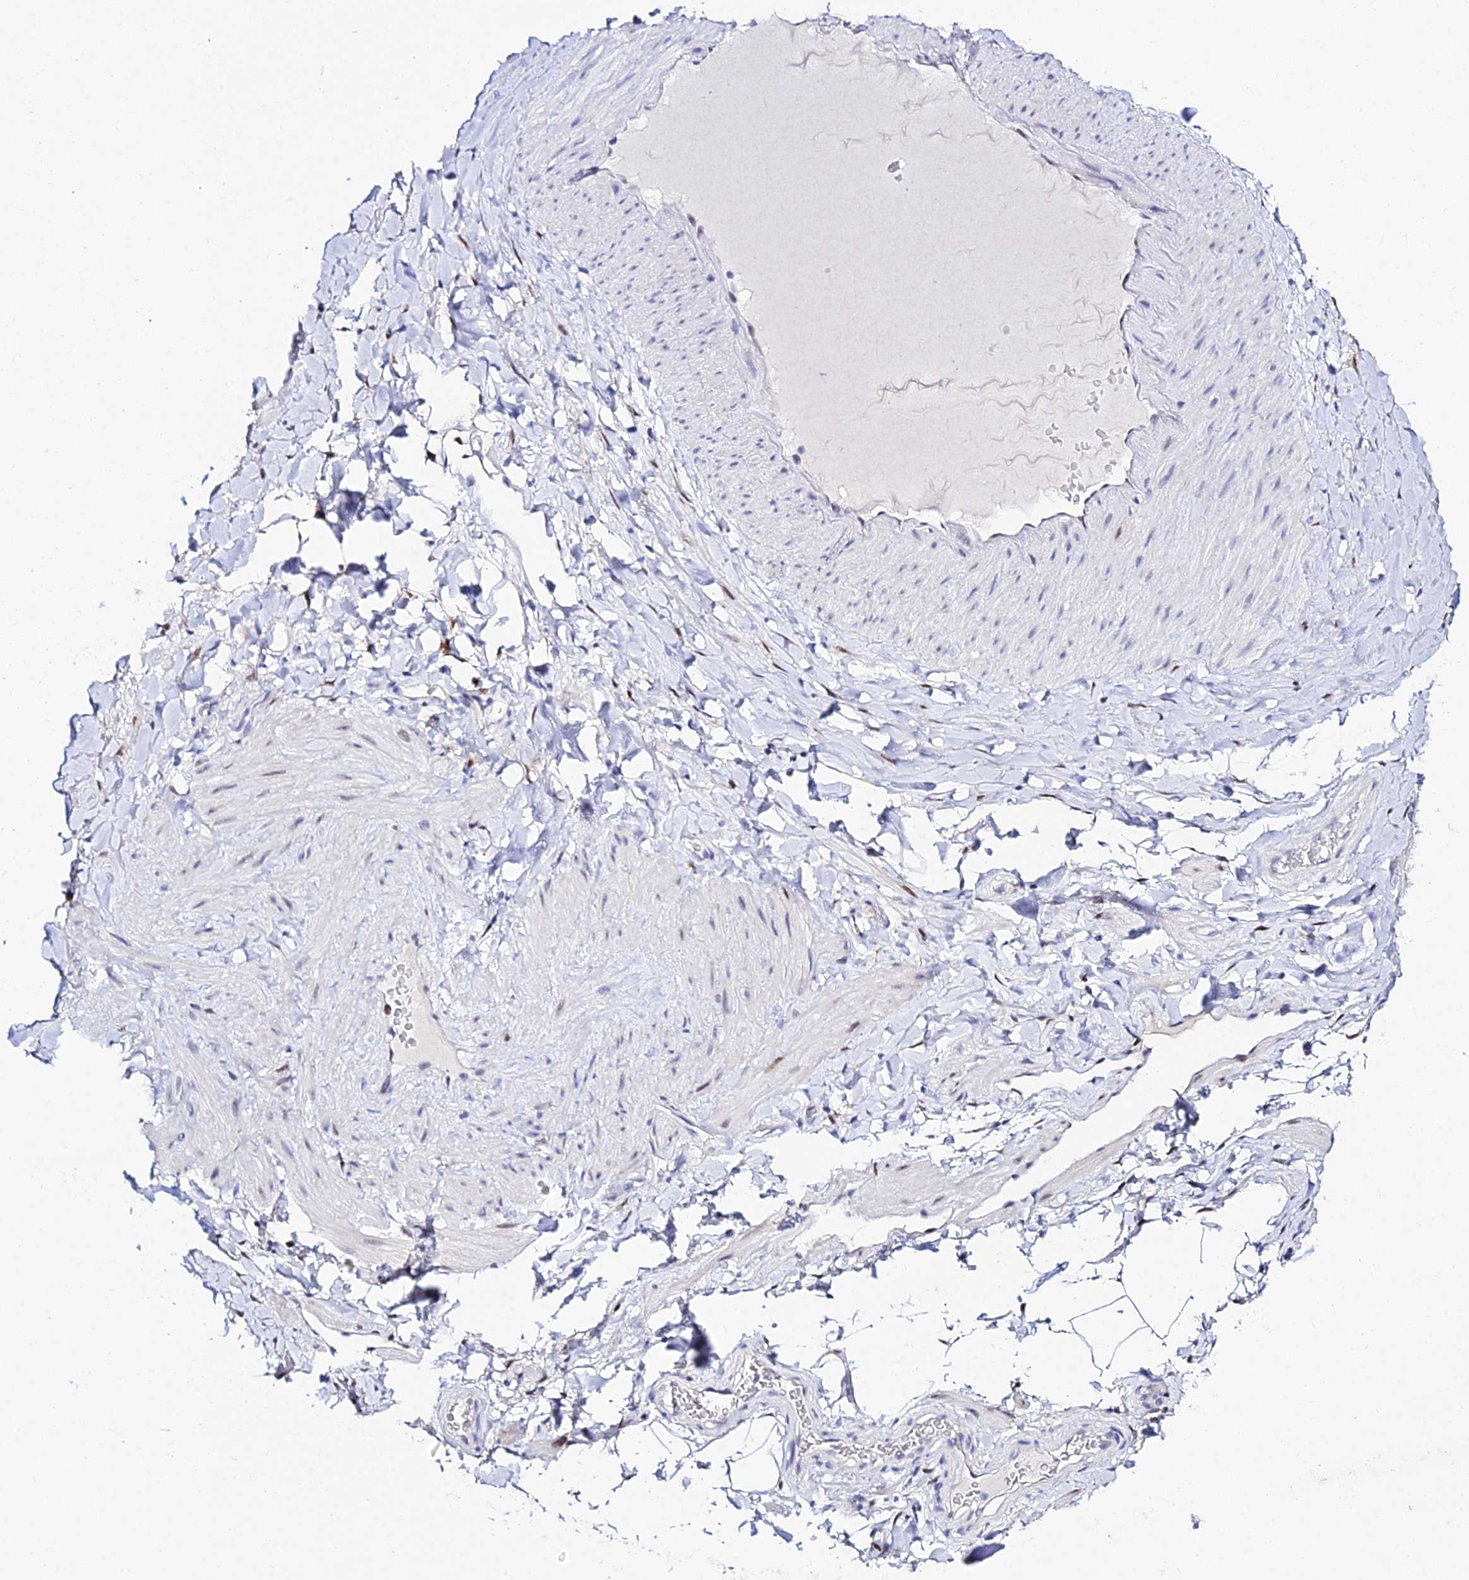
{"staining": {"intensity": "weak", "quantity": ">75%", "location": "nuclear"}, "tissue": "adipose tissue", "cell_type": "Adipocytes", "image_type": "normal", "snomed": [{"axis": "morphology", "description": "Normal tissue, NOS"}, {"axis": "topography", "description": "Soft tissue"}, {"axis": "topography", "description": "Vascular tissue"}], "caption": "Adipose tissue stained with a brown dye exhibits weak nuclear positive staining in about >75% of adipocytes.", "gene": "POFUT2", "patient": {"sex": "male", "age": 54}}